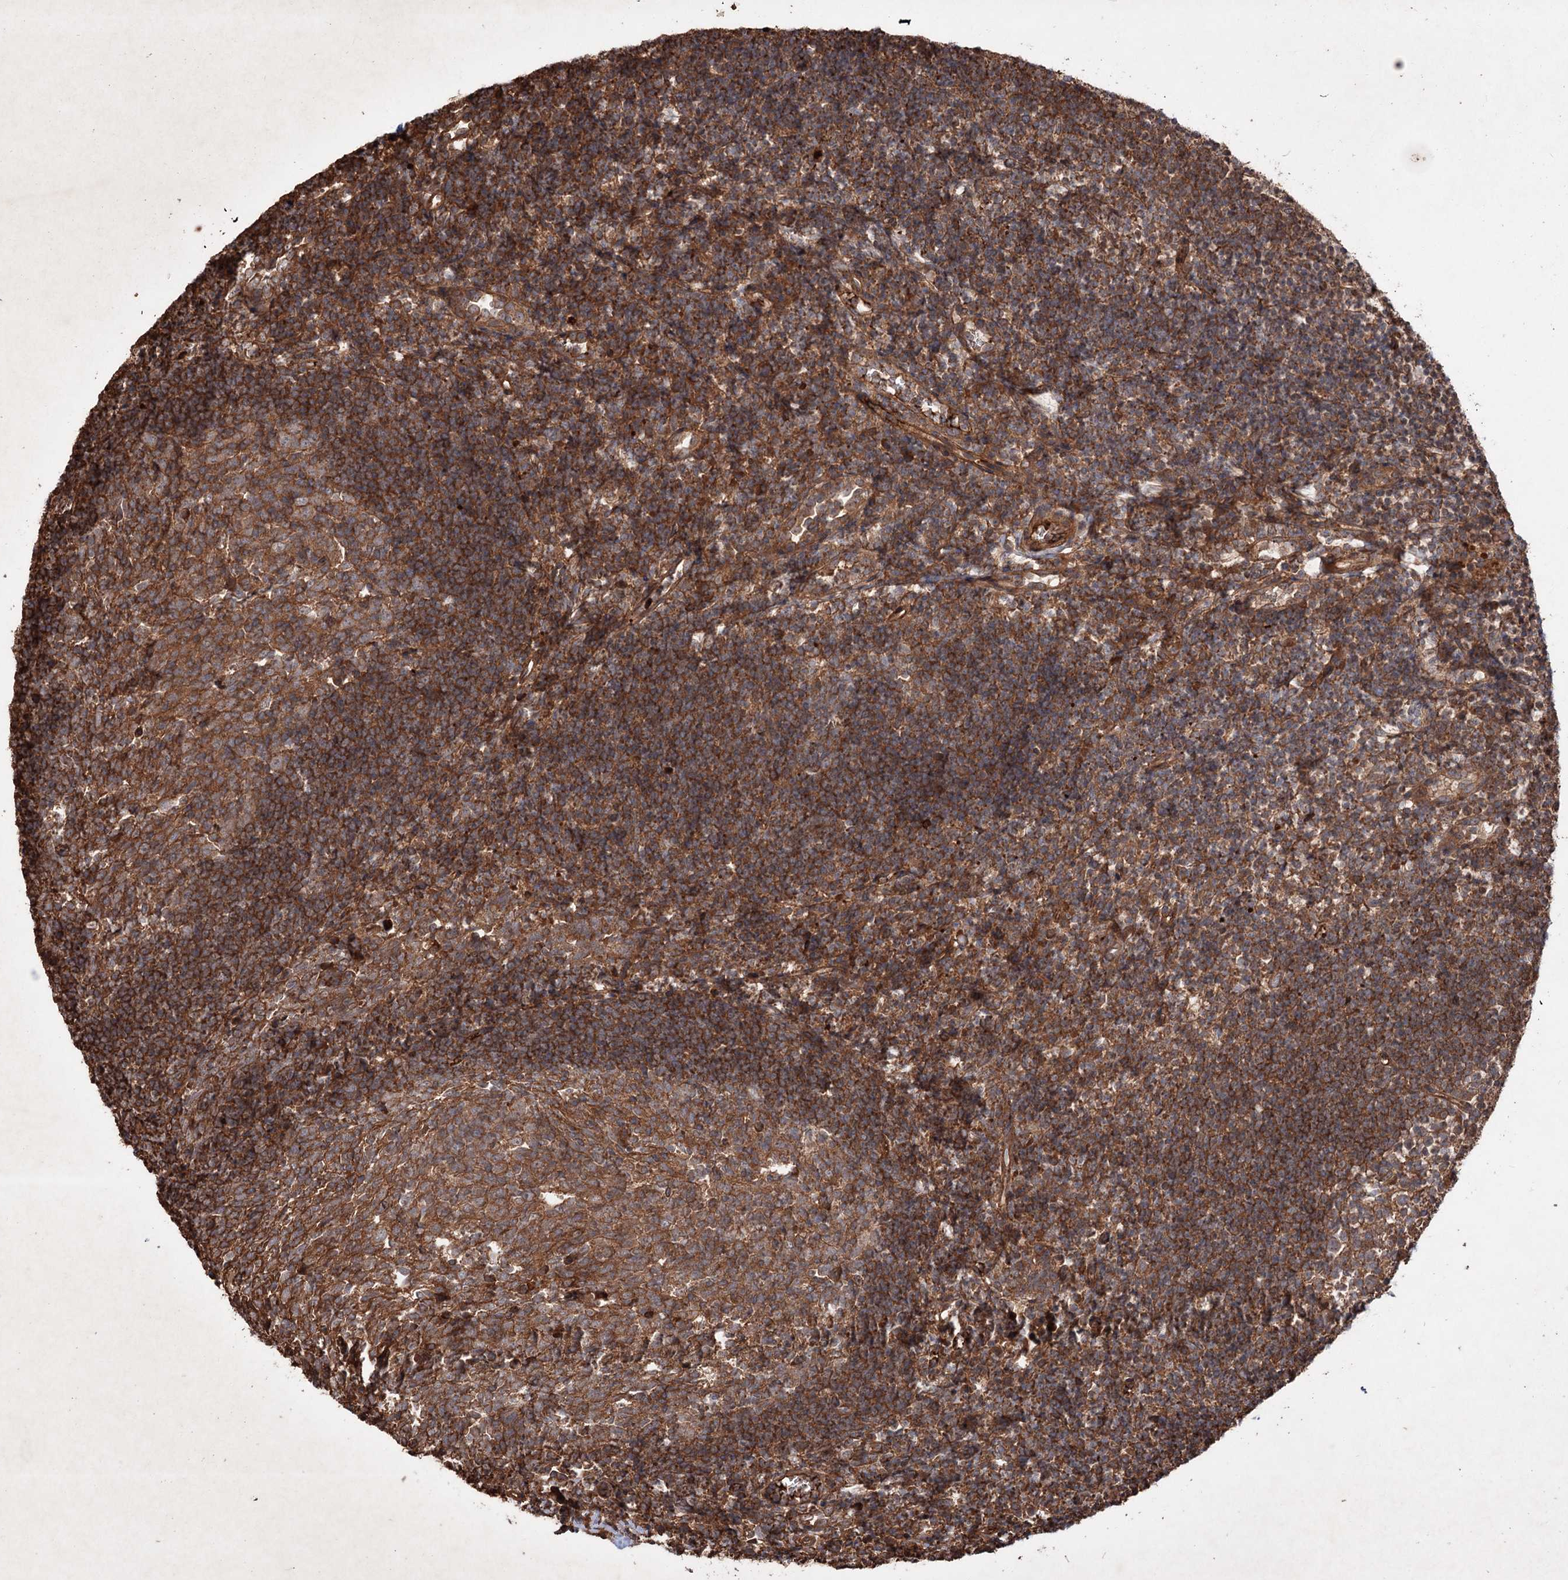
{"staining": {"intensity": "strong", "quantity": ">75%", "location": "cytoplasmic/membranous"}, "tissue": "tonsil", "cell_type": "Germinal center cells", "image_type": "normal", "snomed": [{"axis": "morphology", "description": "Normal tissue, NOS"}, {"axis": "topography", "description": "Tonsil"}], "caption": "A photomicrograph of human tonsil stained for a protein displays strong cytoplasmic/membranous brown staining in germinal center cells. (DAB = brown stain, brightfield microscopy at high magnification).", "gene": "ADK", "patient": {"sex": "female", "age": 10}}